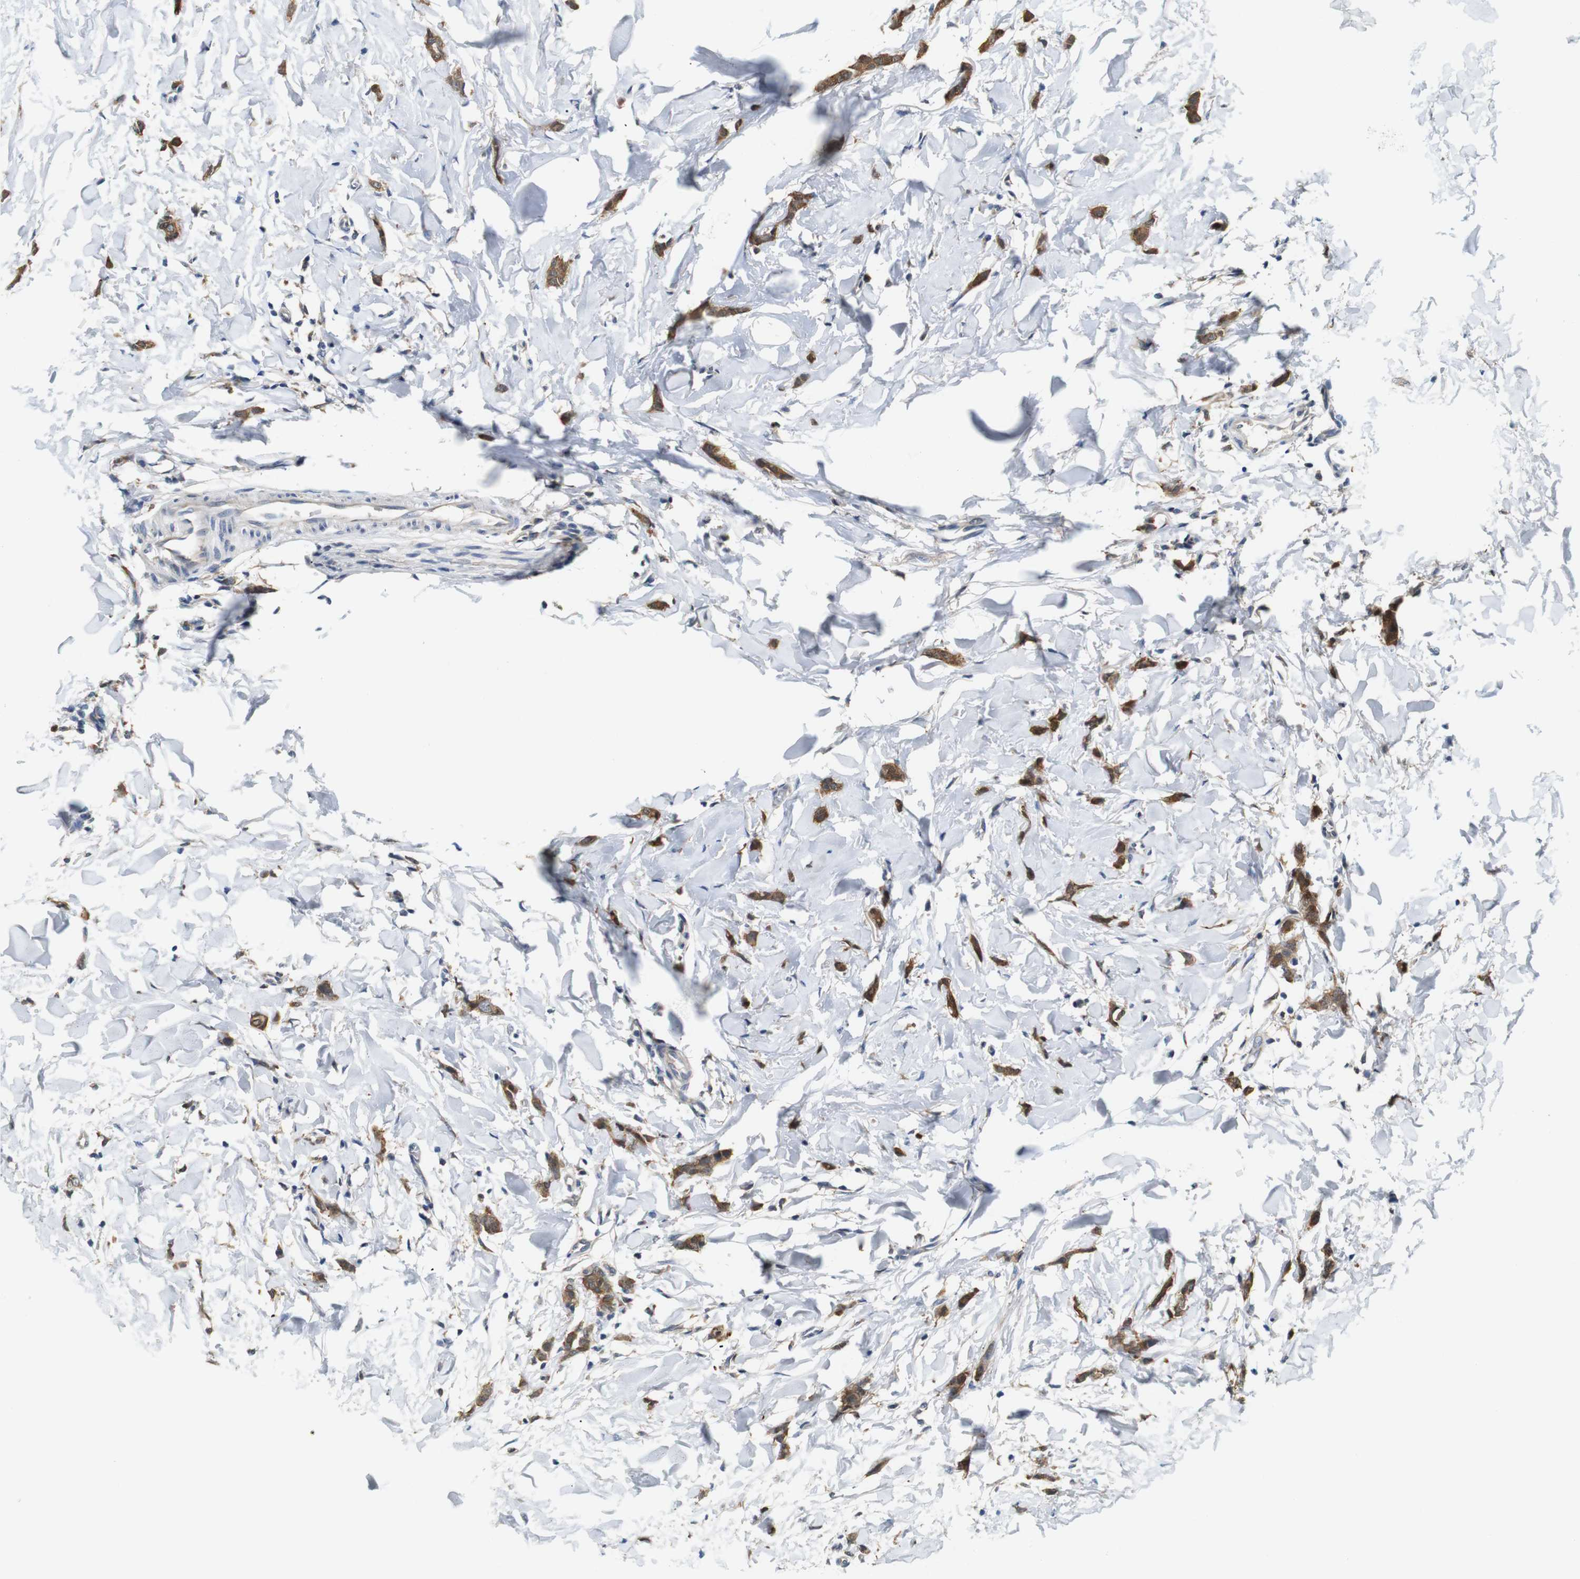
{"staining": {"intensity": "moderate", "quantity": ">75%", "location": "cytoplasmic/membranous"}, "tissue": "breast cancer", "cell_type": "Tumor cells", "image_type": "cancer", "snomed": [{"axis": "morphology", "description": "Lobular carcinoma"}, {"axis": "topography", "description": "Skin"}, {"axis": "topography", "description": "Breast"}], "caption": "This micrograph exhibits IHC staining of human lobular carcinoma (breast), with medium moderate cytoplasmic/membranous expression in about >75% of tumor cells.", "gene": "NEBL", "patient": {"sex": "female", "age": 46}}